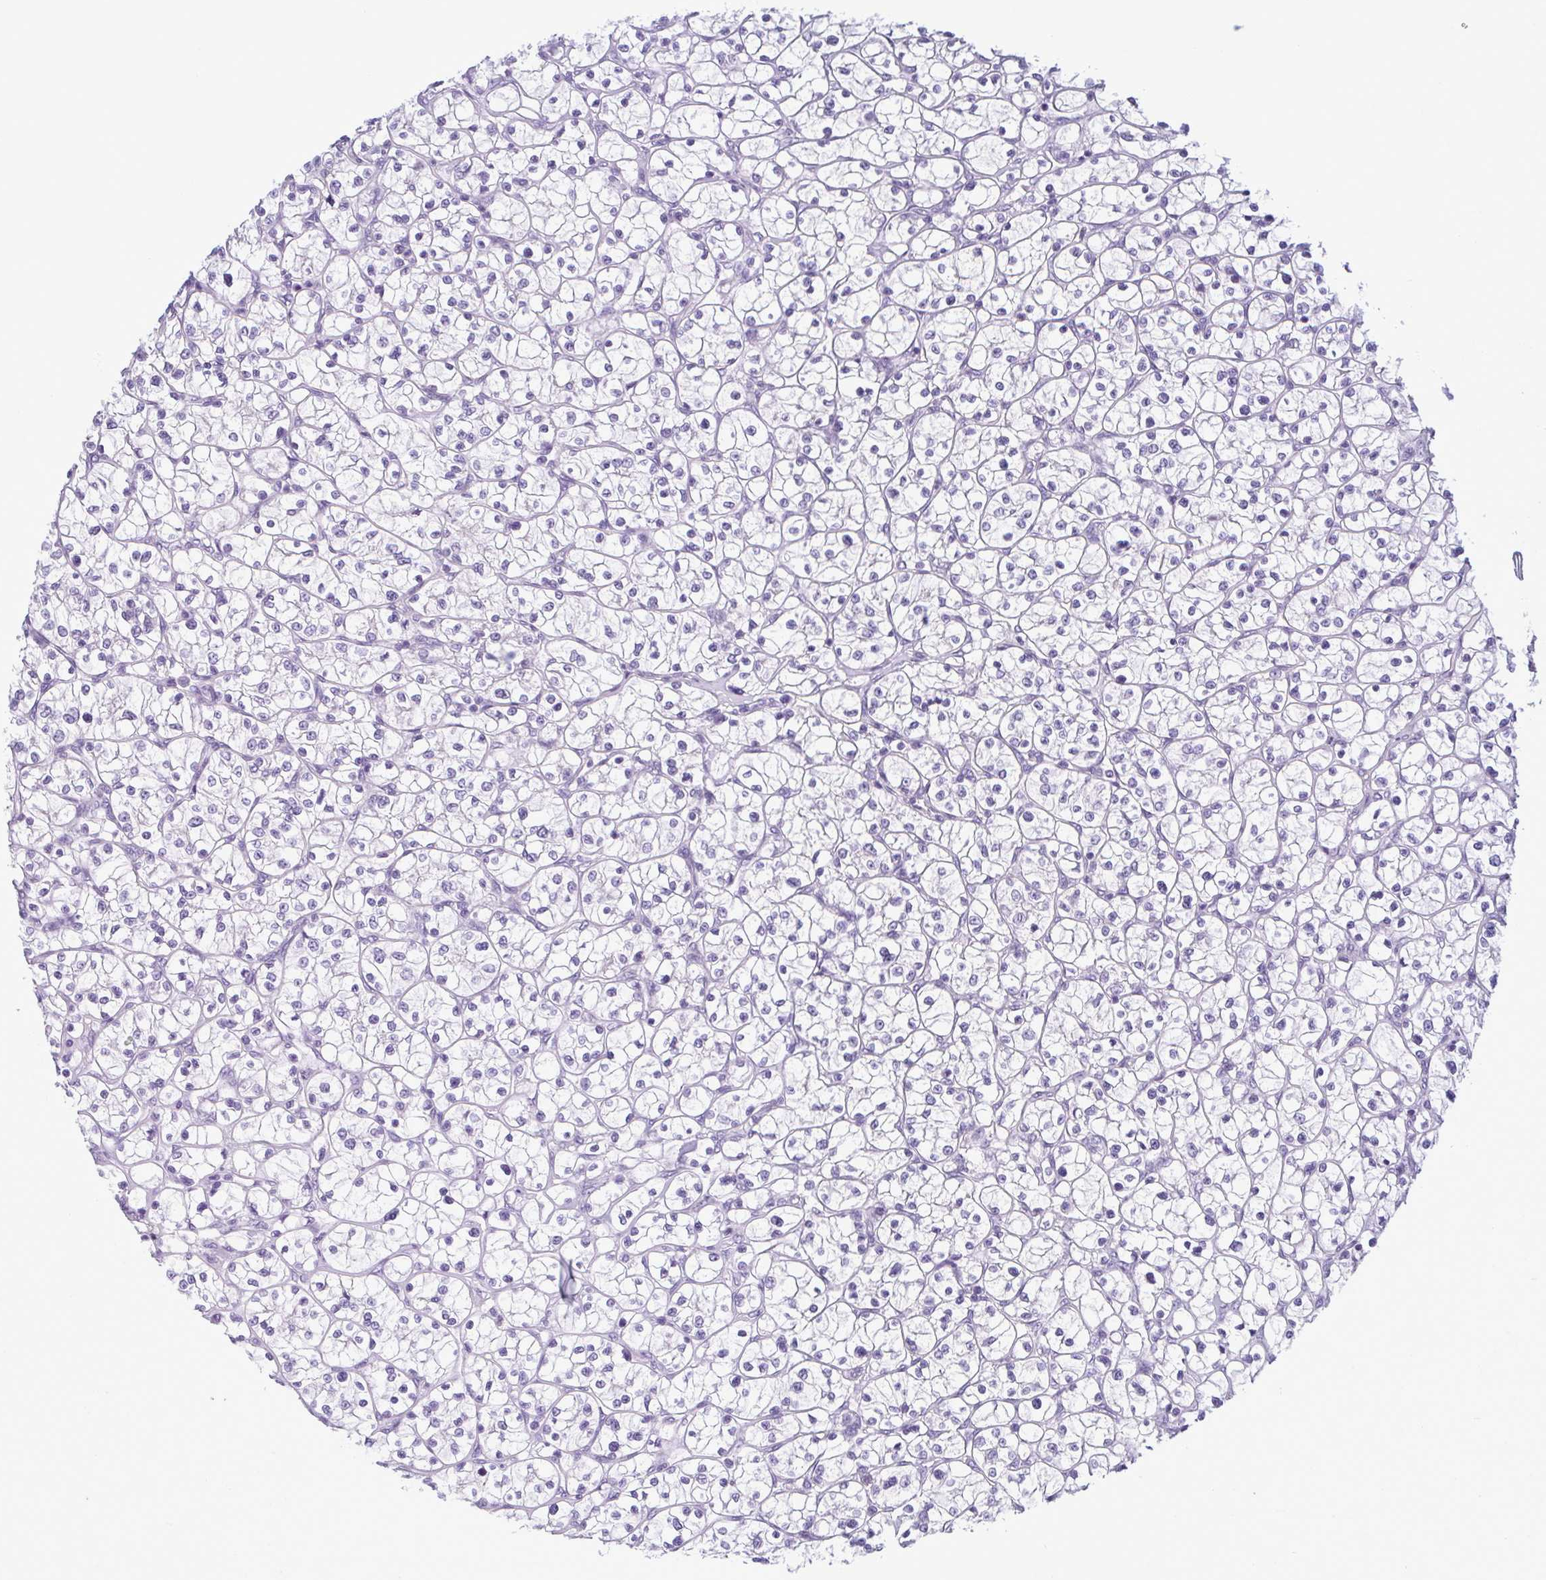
{"staining": {"intensity": "negative", "quantity": "none", "location": "none"}, "tissue": "renal cancer", "cell_type": "Tumor cells", "image_type": "cancer", "snomed": [{"axis": "morphology", "description": "Adenocarcinoma, NOS"}, {"axis": "topography", "description": "Kidney"}], "caption": "A photomicrograph of human renal cancer (adenocarcinoma) is negative for staining in tumor cells.", "gene": "INAFM1", "patient": {"sex": "female", "age": 64}}